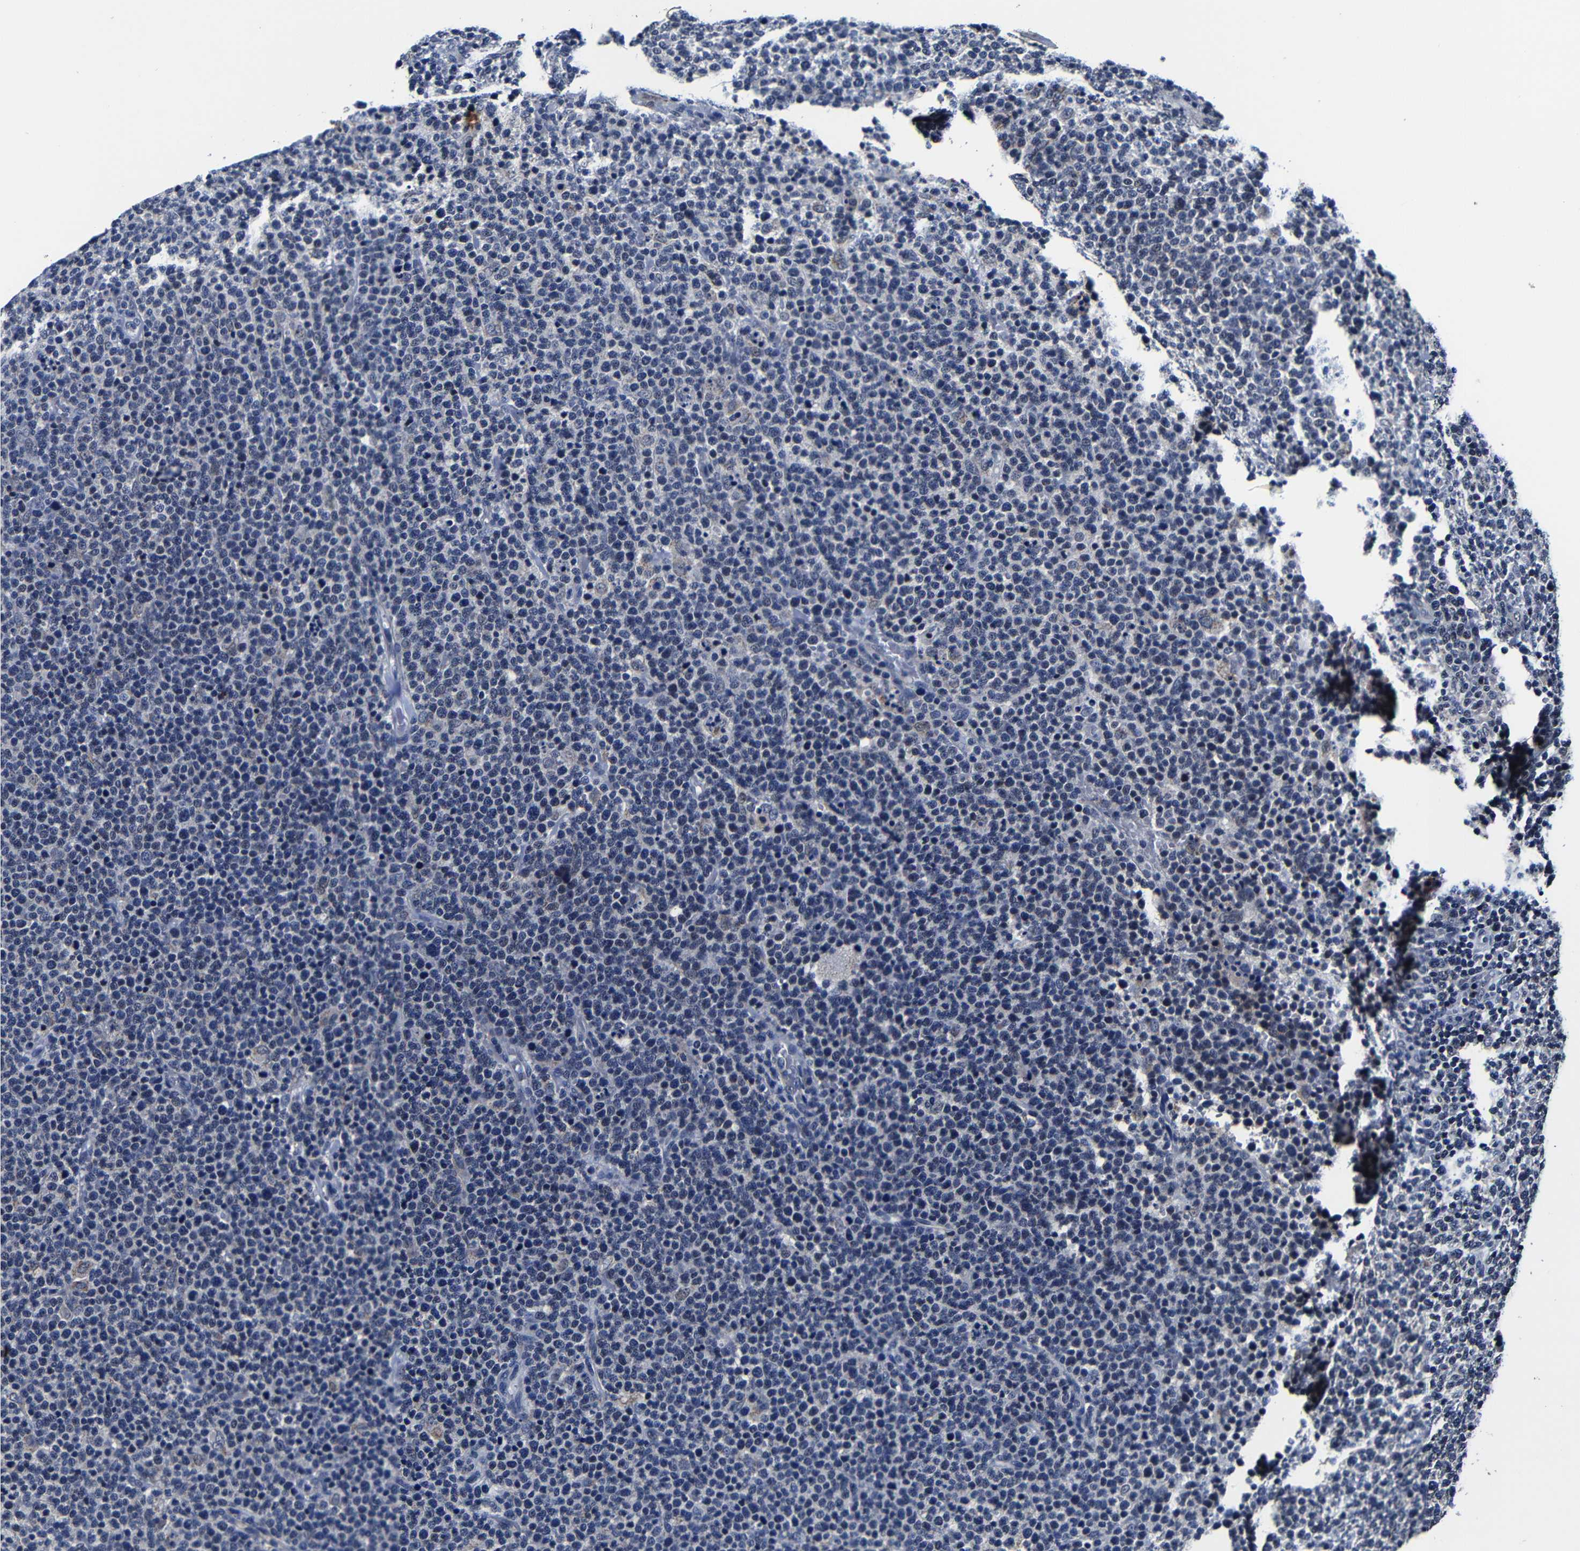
{"staining": {"intensity": "weak", "quantity": "<25%", "location": "cytoplasmic/membranous"}, "tissue": "lymphoma", "cell_type": "Tumor cells", "image_type": "cancer", "snomed": [{"axis": "morphology", "description": "Malignant lymphoma, non-Hodgkin's type, High grade"}, {"axis": "topography", "description": "Lymph node"}], "caption": "Tumor cells are negative for protein expression in human lymphoma.", "gene": "DEPP1", "patient": {"sex": "male", "age": 61}}